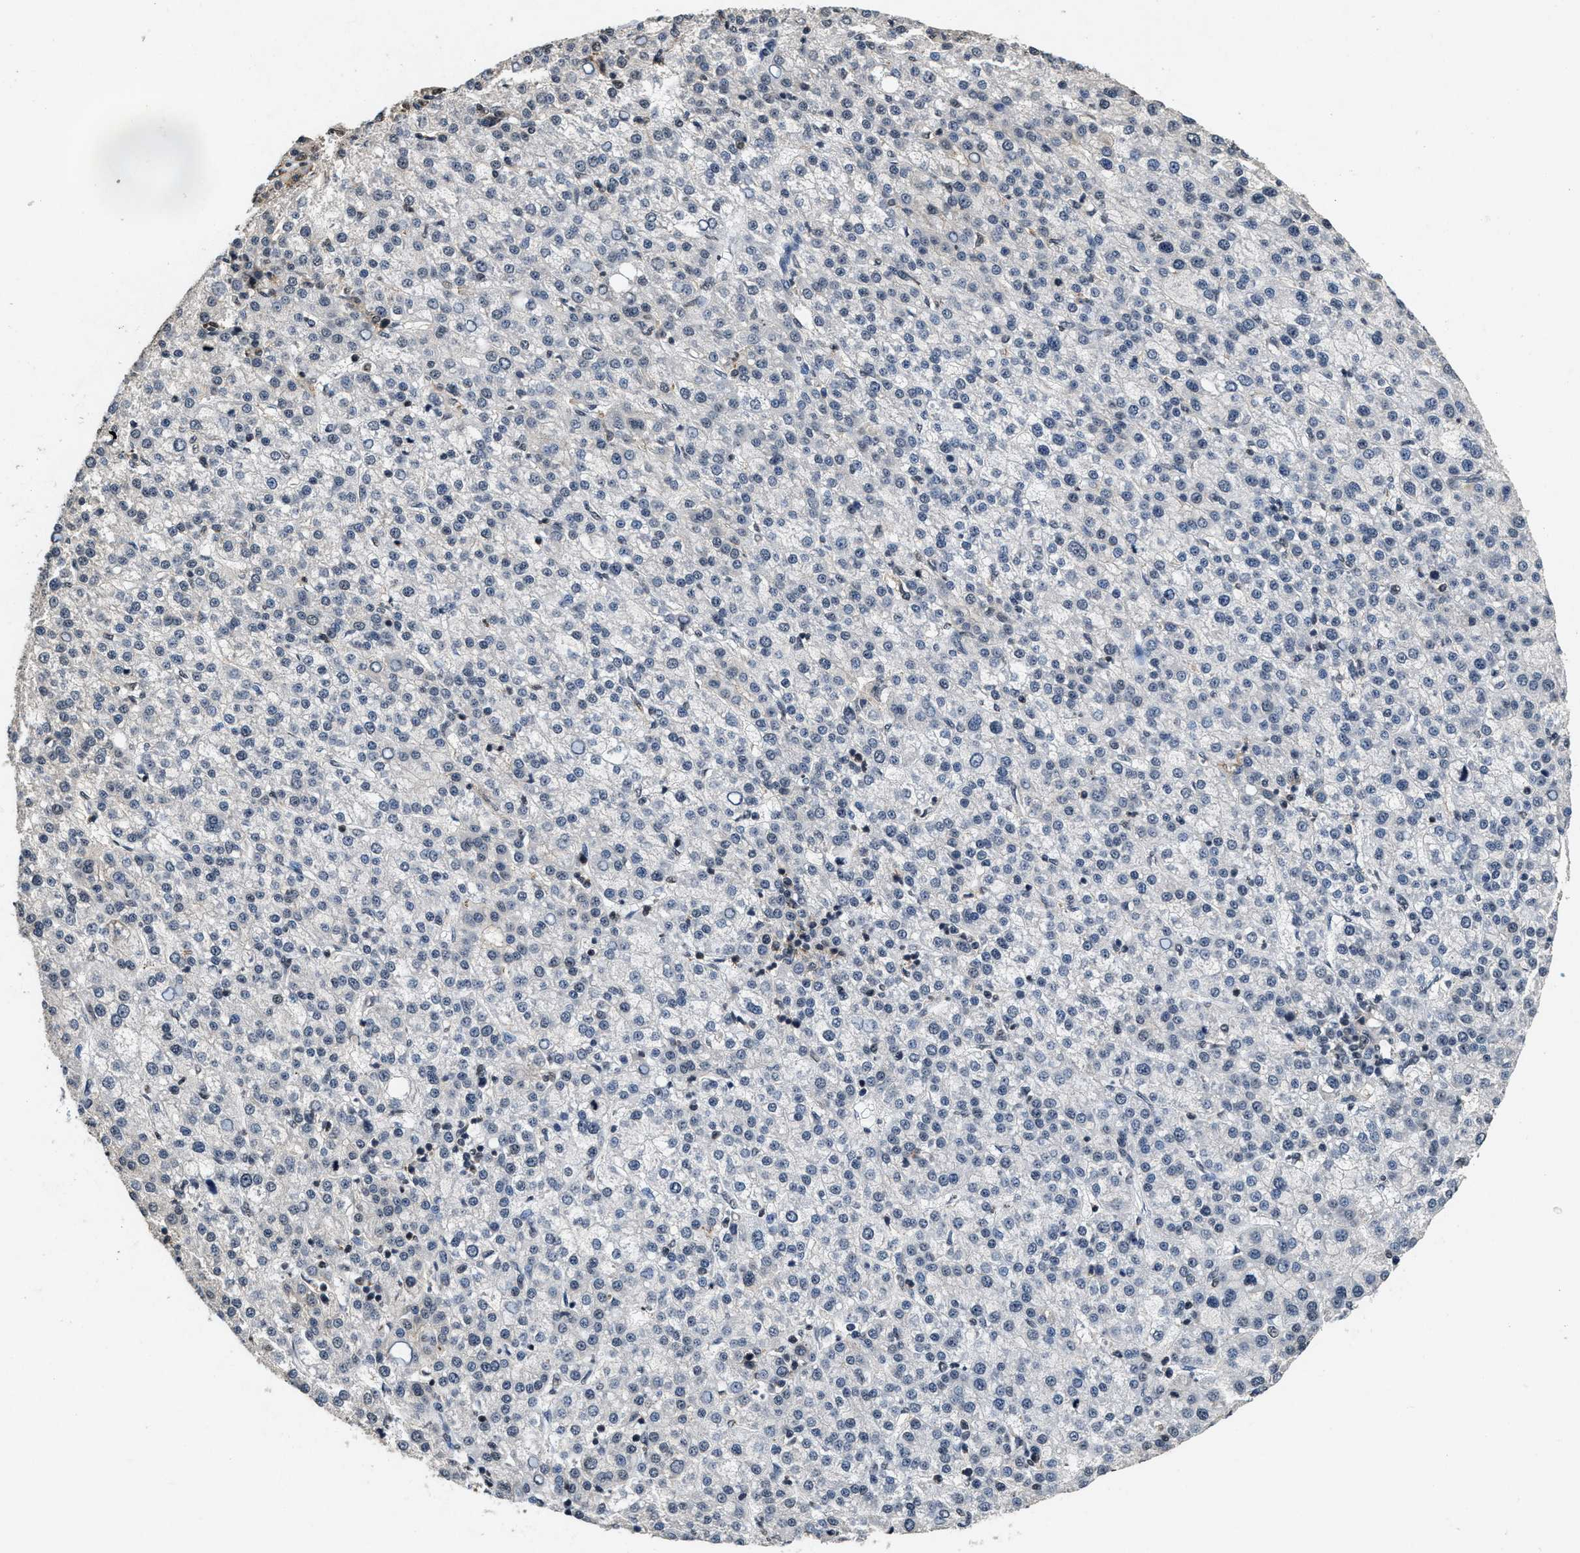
{"staining": {"intensity": "weak", "quantity": "<25%", "location": "nuclear"}, "tissue": "liver cancer", "cell_type": "Tumor cells", "image_type": "cancer", "snomed": [{"axis": "morphology", "description": "Carcinoma, Hepatocellular, NOS"}, {"axis": "topography", "description": "Liver"}], "caption": "The IHC image has no significant positivity in tumor cells of liver cancer tissue. The staining is performed using DAB brown chromogen with nuclei counter-stained in using hematoxylin.", "gene": "SUPT16H", "patient": {"sex": "female", "age": 58}}